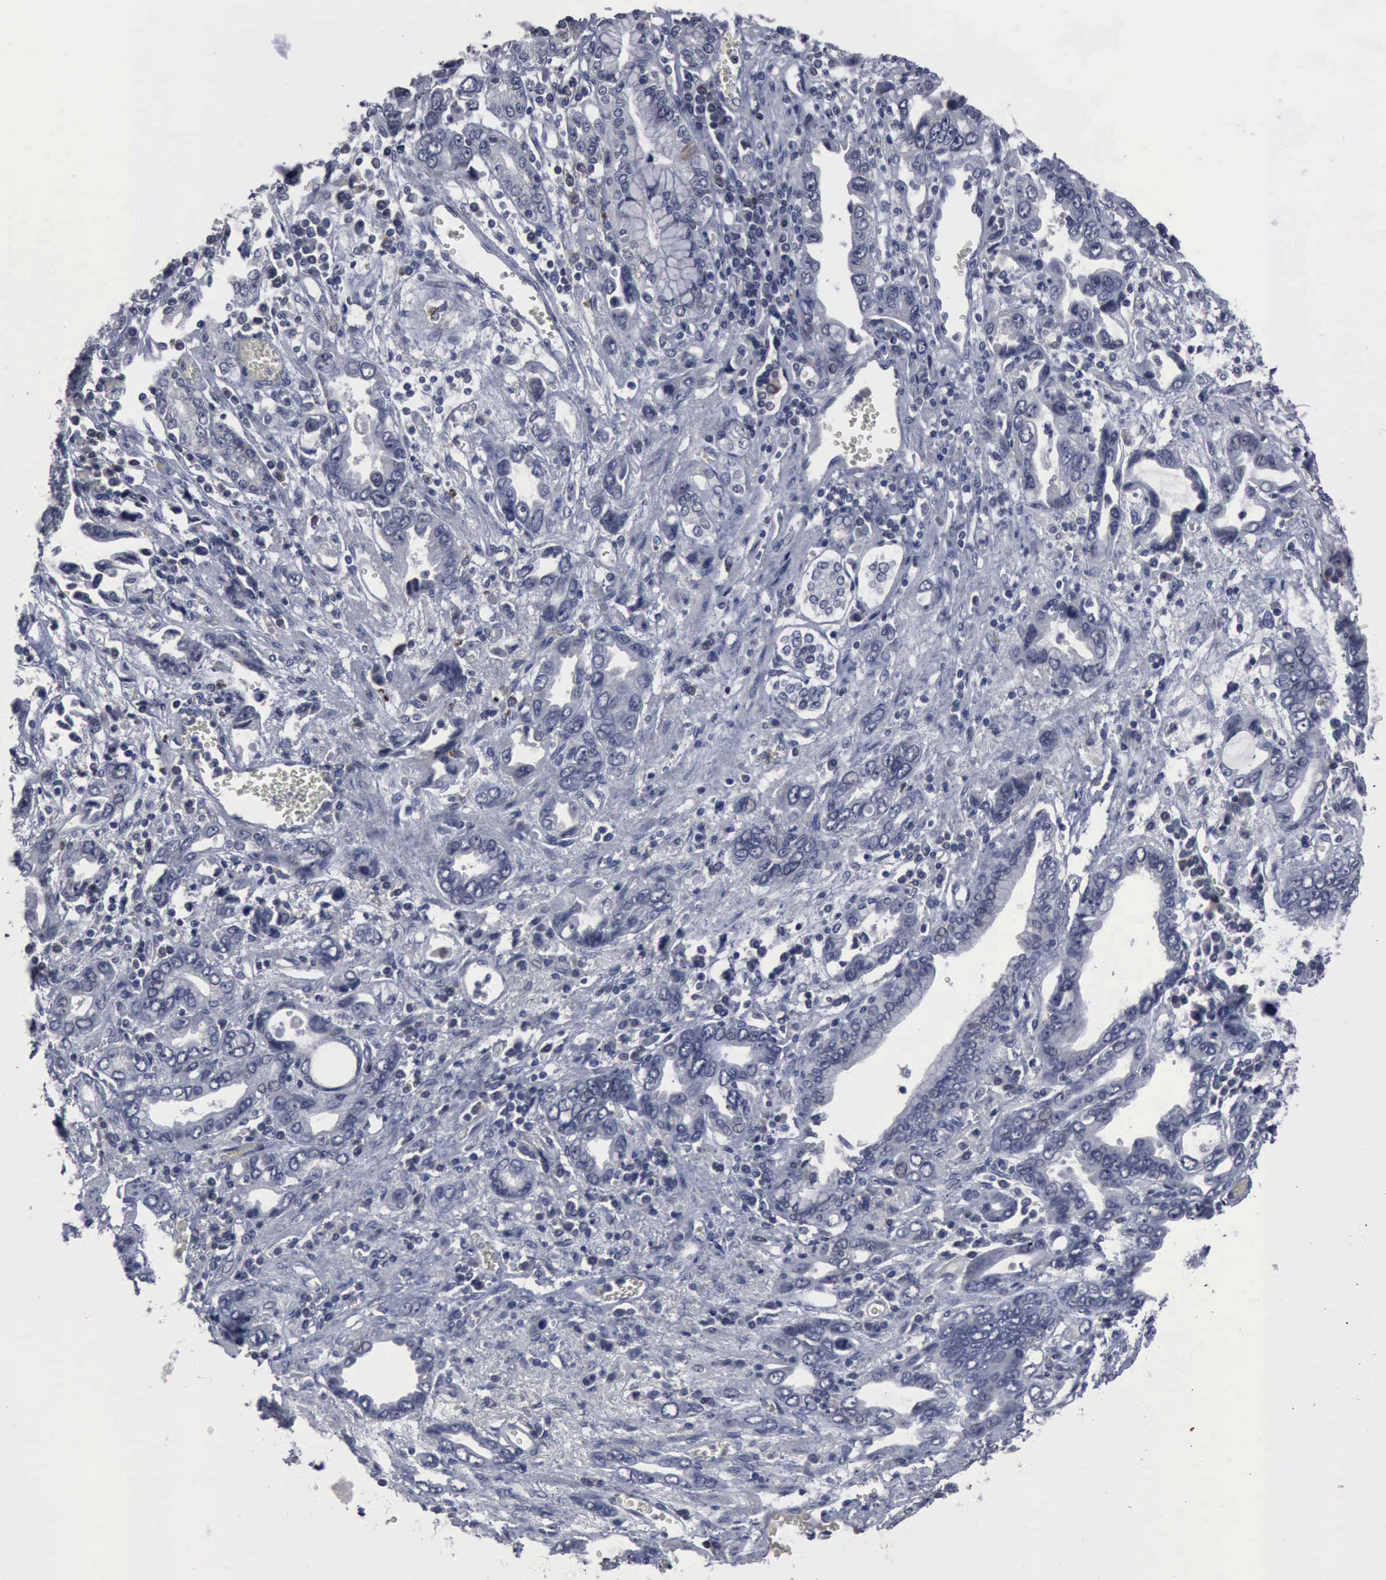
{"staining": {"intensity": "negative", "quantity": "none", "location": "none"}, "tissue": "stomach cancer", "cell_type": "Tumor cells", "image_type": "cancer", "snomed": [{"axis": "morphology", "description": "Adenocarcinoma, NOS"}, {"axis": "topography", "description": "Stomach"}], "caption": "High power microscopy photomicrograph of an immunohistochemistry micrograph of stomach cancer (adenocarcinoma), revealing no significant staining in tumor cells.", "gene": "MYO18B", "patient": {"sex": "male", "age": 78}}